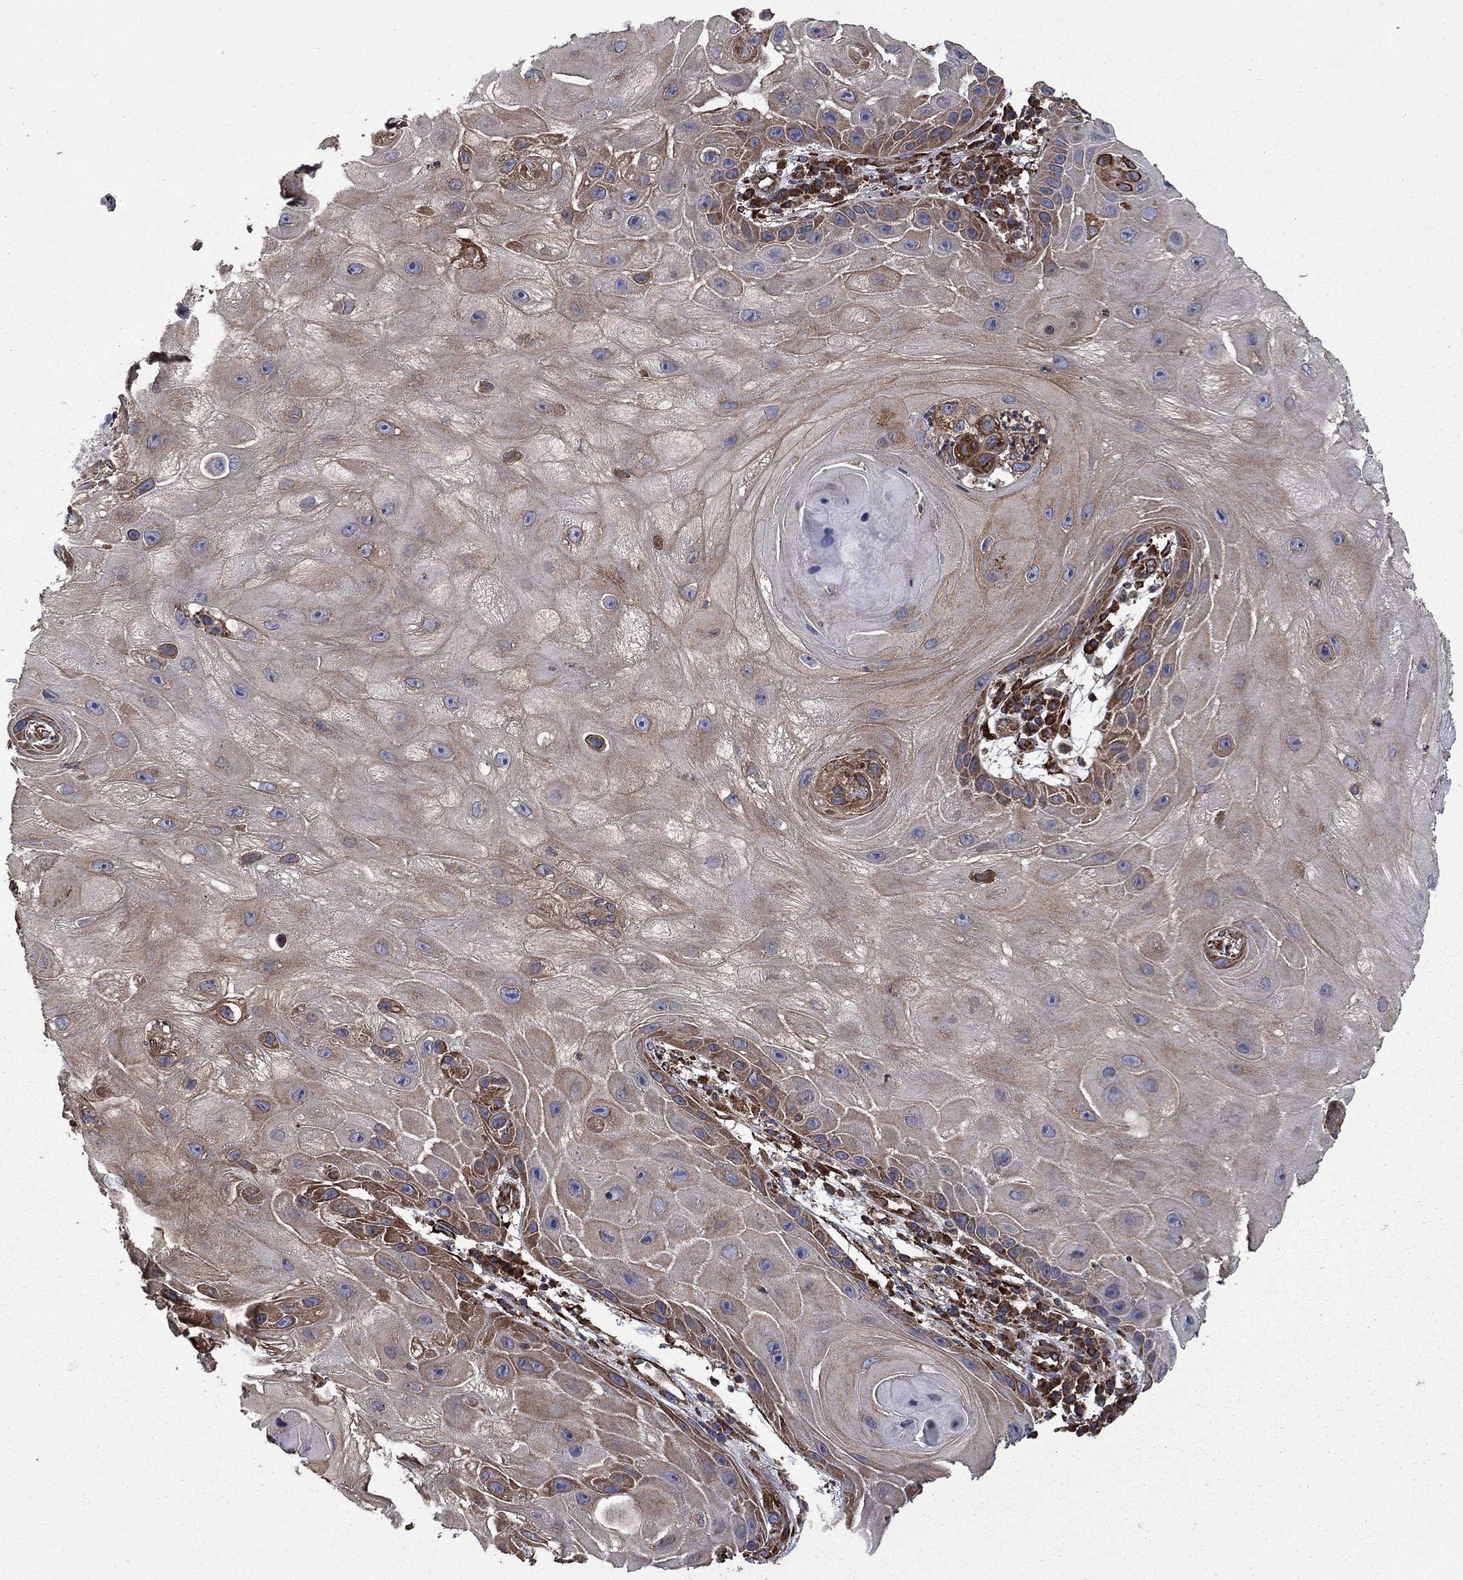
{"staining": {"intensity": "moderate", "quantity": "25%-75%", "location": "cytoplasmic/membranous"}, "tissue": "skin cancer", "cell_type": "Tumor cells", "image_type": "cancer", "snomed": [{"axis": "morphology", "description": "Normal tissue, NOS"}, {"axis": "morphology", "description": "Squamous cell carcinoma, NOS"}, {"axis": "topography", "description": "Skin"}], "caption": "A high-resolution image shows immunohistochemistry (IHC) staining of skin cancer, which shows moderate cytoplasmic/membranous expression in about 25%-75% of tumor cells.", "gene": "CUTC", "patient": {"sex": "male", "age": 79}}